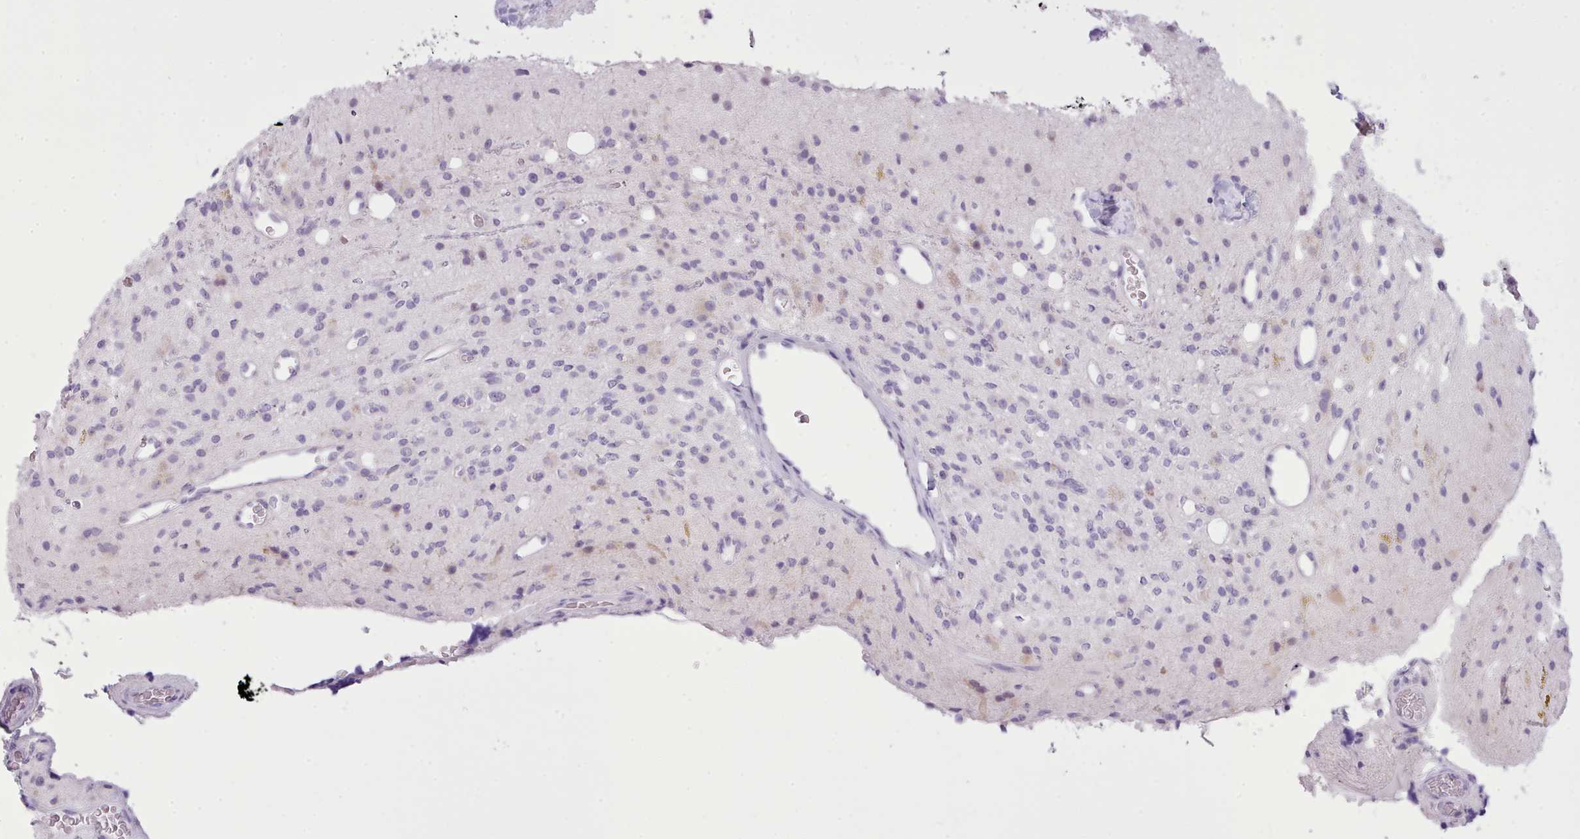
{"staining": {"intensity": "negative", "quantity": "none", "location": "none"}, "tissue": "glioma", "cell_type": "Tumor cells", "image_type": "cancer", "snomed": [{"axis": "morphology", "description": "Glioma, malignant, High grade"}, {"axis": "topography", "description": "Brain"}], "caption": "DAB (3,3'-diaminobenzidine) immunohistochemical staining of human glioma reveals no significant expression in tumor cells.", "gene": "FBXO48", "patient": {"sex": "male", "age": 34}}